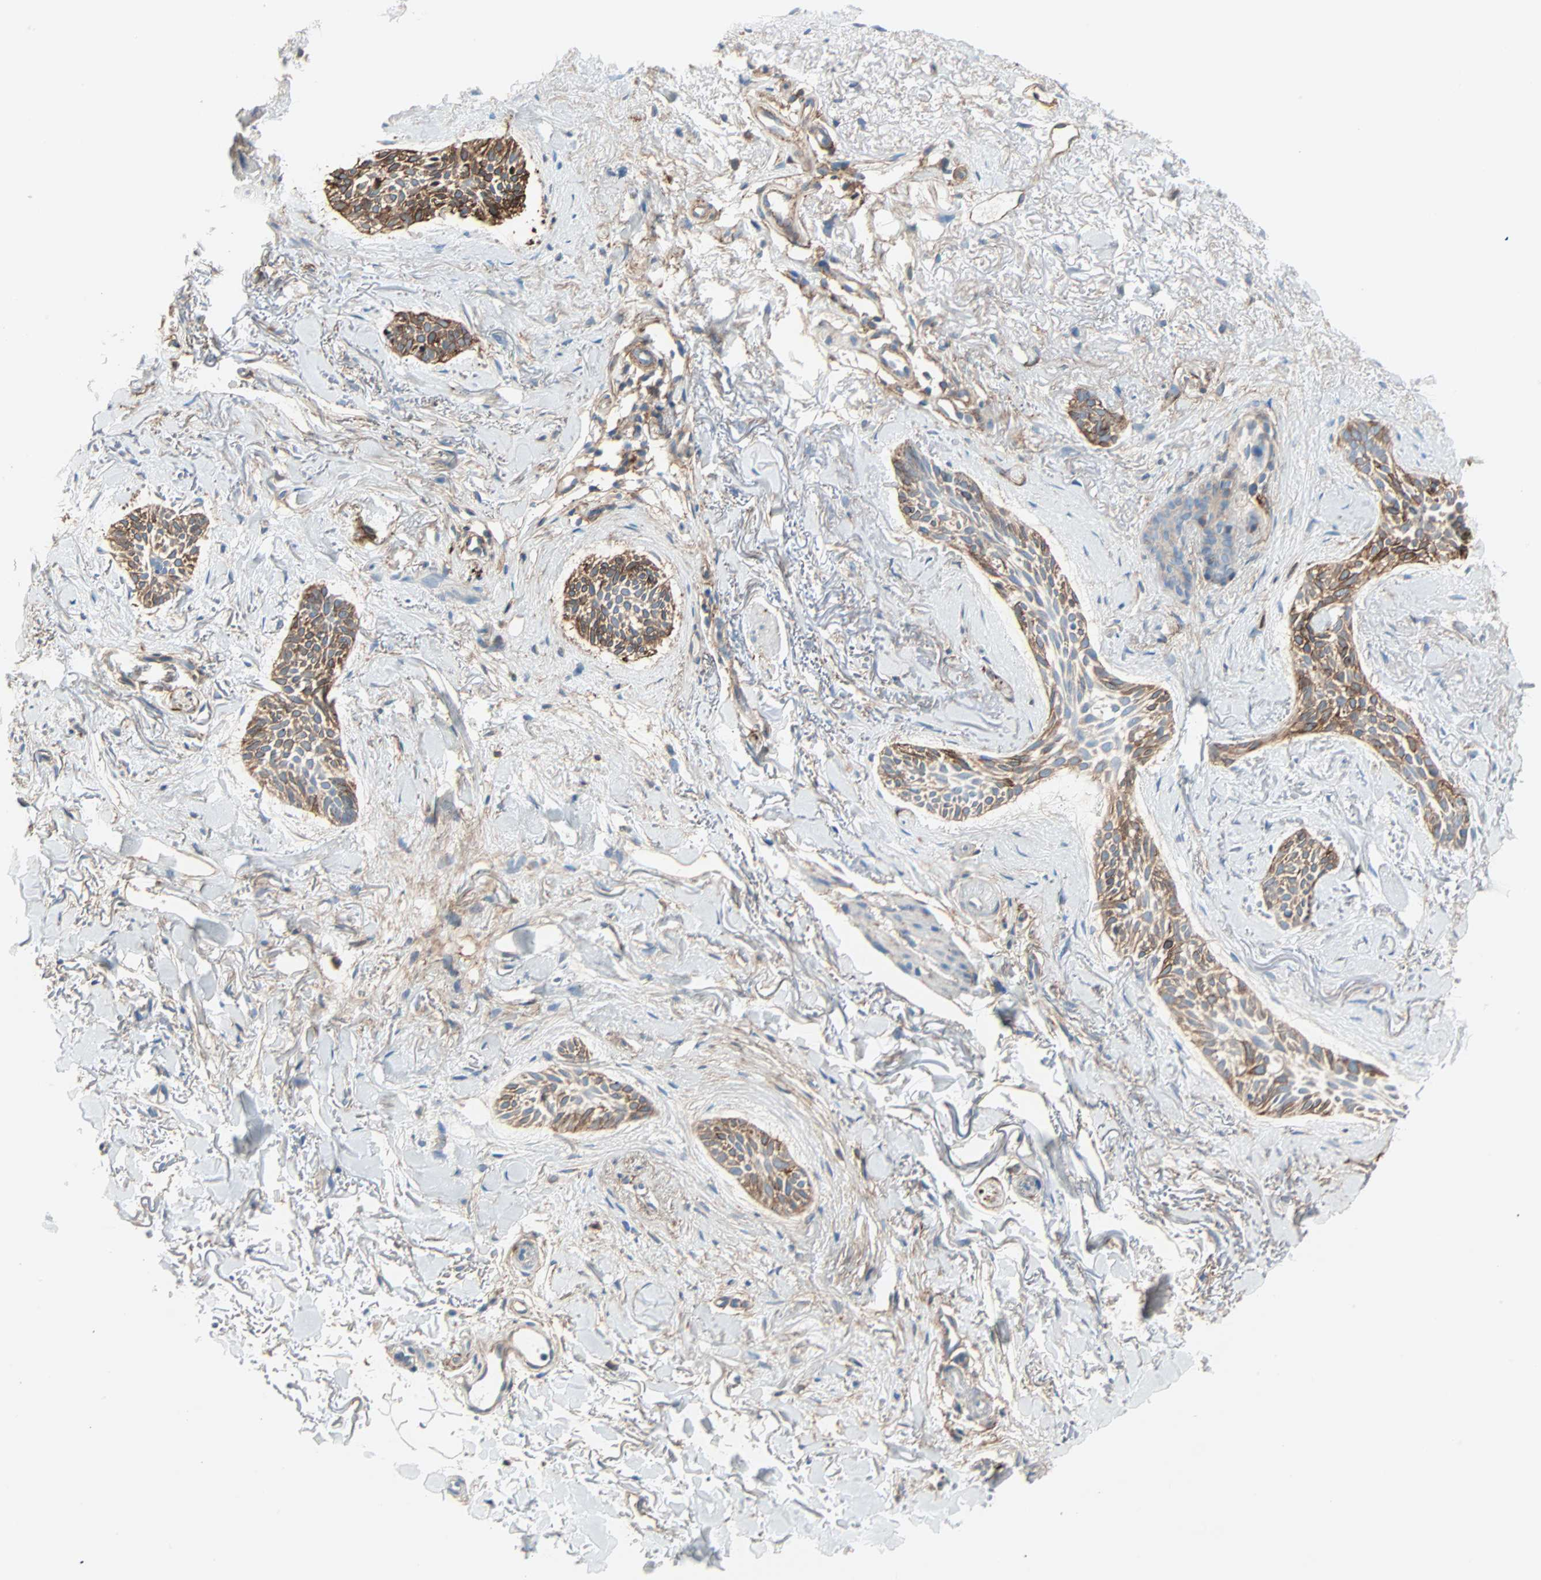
{"staining": {"intensity": "strong", "quantity": ">75%", "location": "cytoplasmic/membranous"}, "tissue": "skin cancer", "cell_type": "Tumor cells", "image_type": "cancer", "snomed": [{"axis": "morphology", "description": "Normal tissue, NOS"}, {"axis": "morphology", "description": "Basal cell carcinoma"}, {"axis": "topography", "description": "Skin"}], "caption": "Brown immunohistochemical staining in skin cancer reveals strong cytoplasmic/membranous expression in about >75% of tumor cells.", "gene": "EPB41L2", "patient": {"sex": "female", "age": 84}}